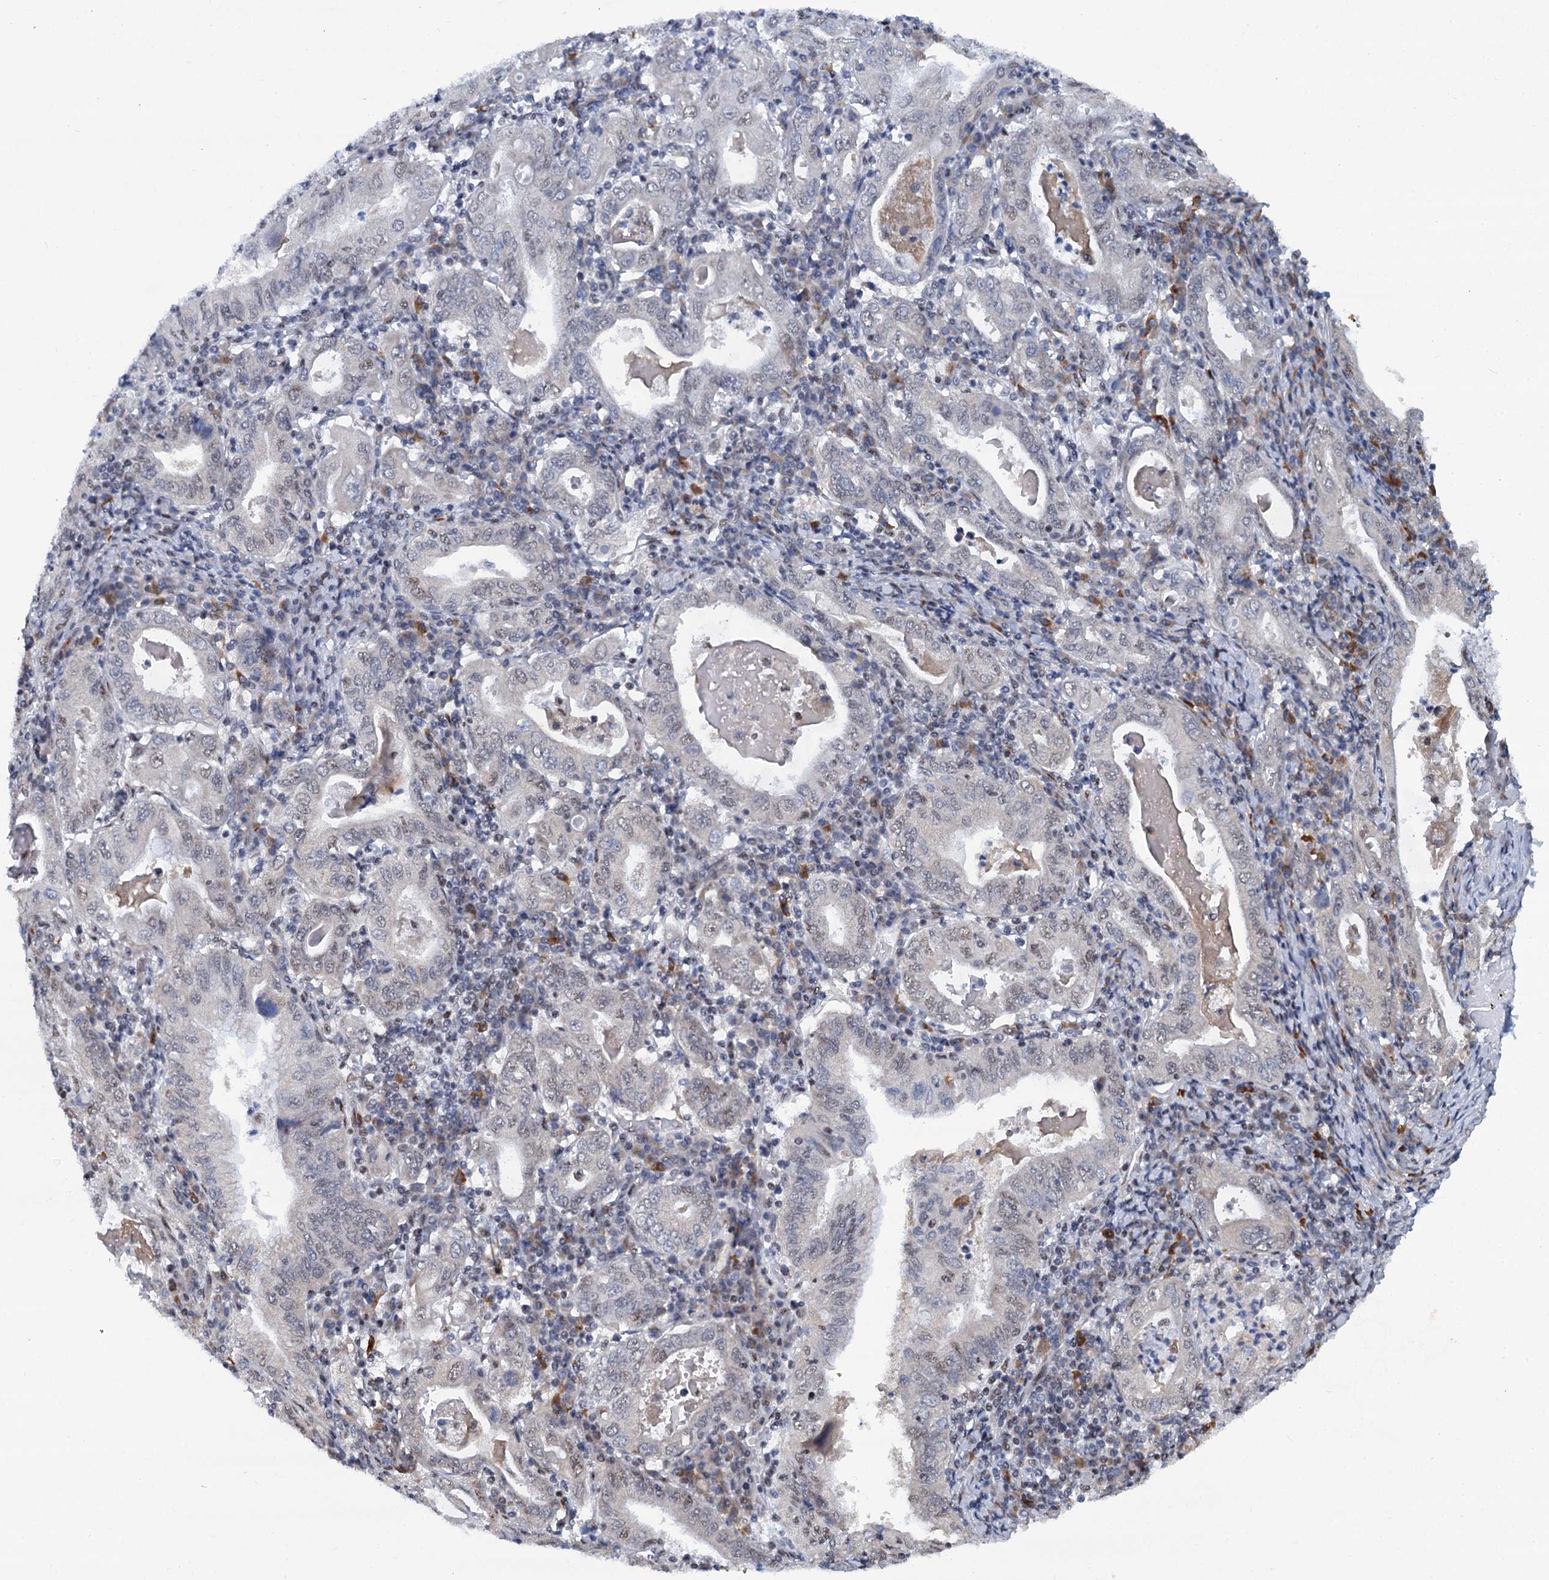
{"staining": {"intensity": "weak", "quantity": "25%-75%", "location": "nuclear"}, "tissue": "stomach cancer", "cell_type": "Tumor cells", "image_type": "cancer", "snomed": [{"axis": "morphology", "description": "Normal tissue, NOS"}, {"axis": "morphology", "description": "Adenocarcinoma, NOS"}, {"axis": "topography", "description": "Esophagus"}, {"axis": "topography", "description": "Stomach, upper"}, {"axis": "topography", "description": "Peripheral nerve tissue"}], "caption": "An image of stomach cancer (adenocarcinoma) stained for a protein reveals weak nuclear brown staining in tumor cells.", "gene": "SREK1", "patient": {"sex": "male", "age": 62}}